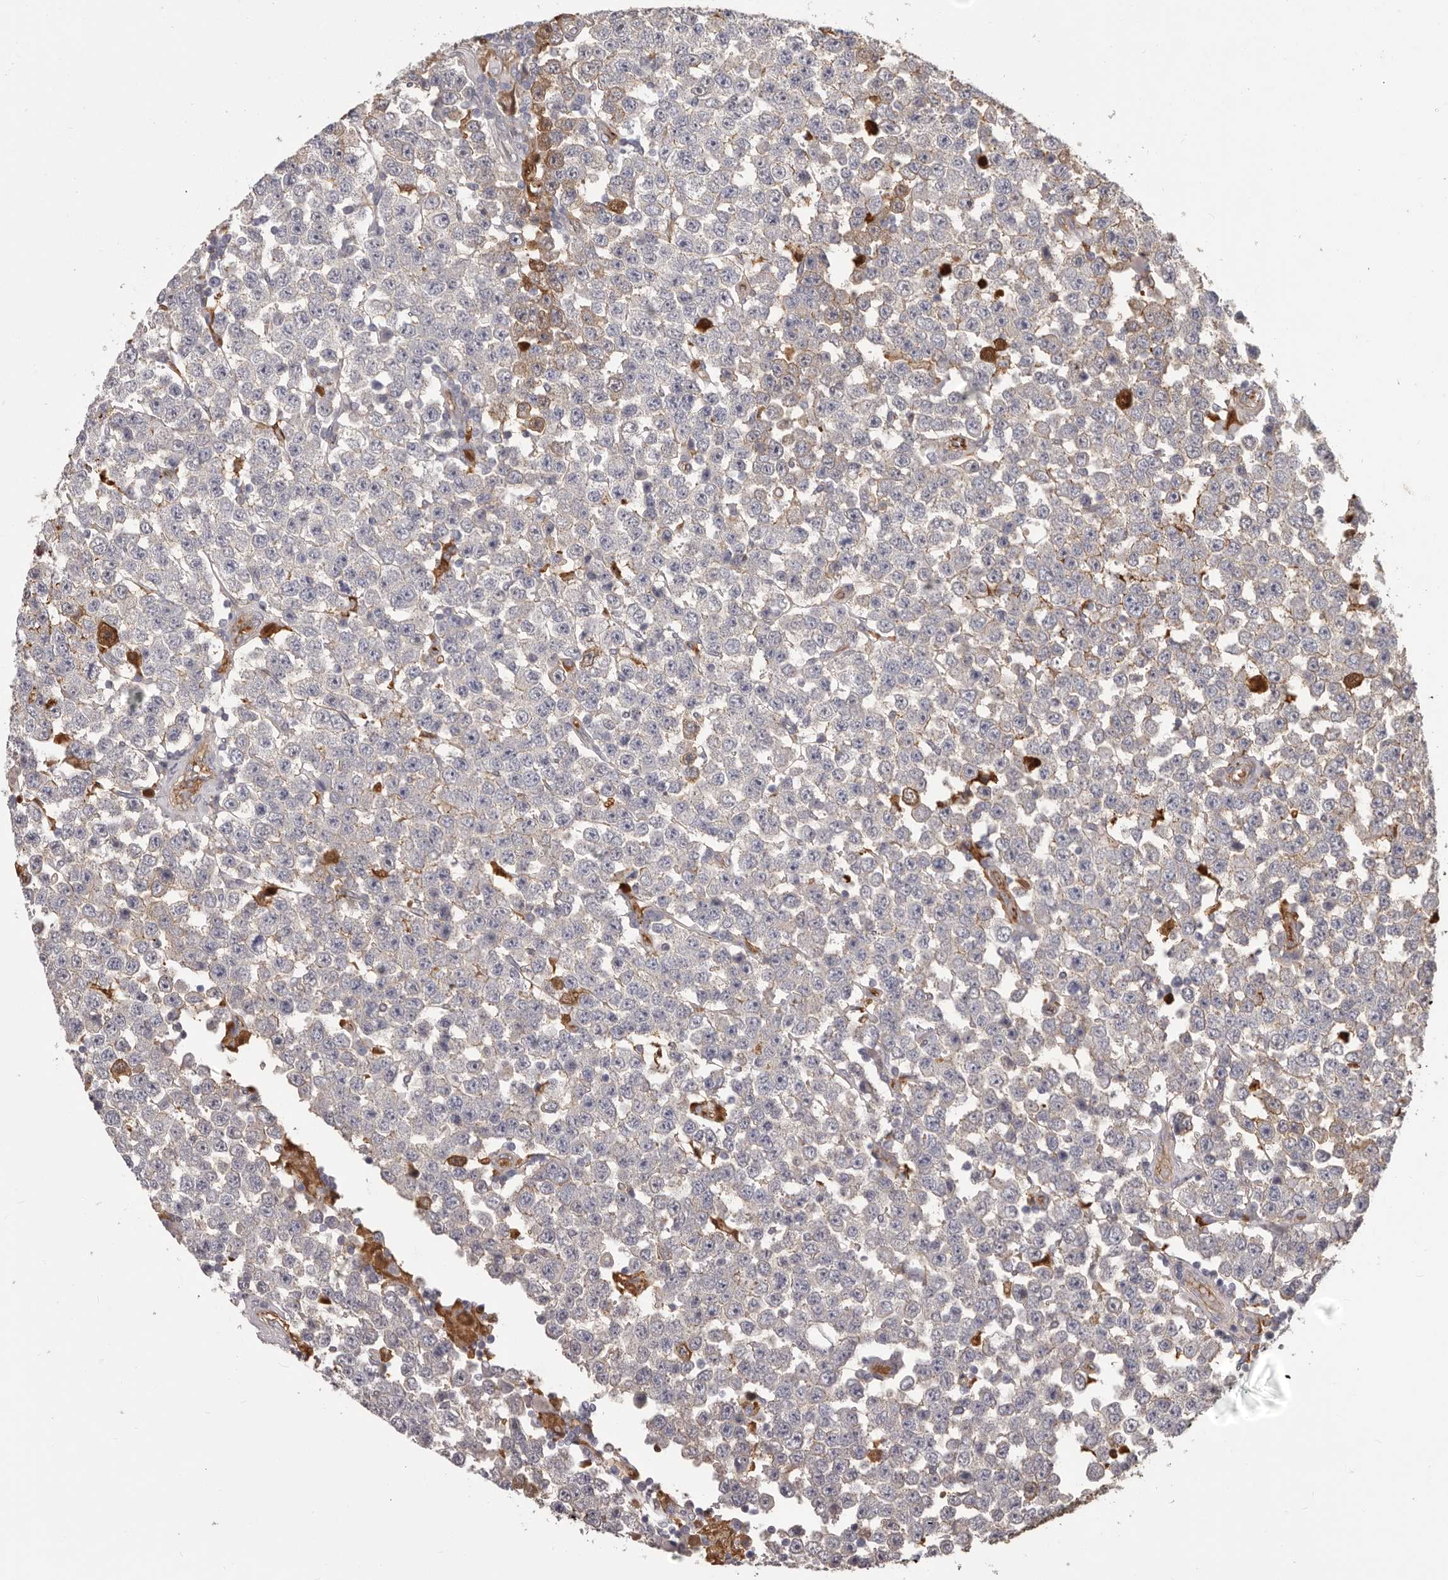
{"staining": {"intensity": "moderate", "quantity": "<25%", "location": "cytoplasmic/membranous"}, "tissue": "testis cancer", "cell_type": "Tumor cells", "image_type": "cancer", "snomed": [{"axis": "morphology", "description": "Seminoma, NOS"}, {"axis": "topography", "description": "Testis"}], "caption": "High-magnification brightfield microscopy of testis seminoma stained with DAB (brown) and counterstained with hematoxylin (blue). tumor cells exhibit moderate cytoplasmic/membranous positivity is seen in approximately<25% of cells.", "gene": "OTUD3", "patient": {"sex": "male", "age": 28}}